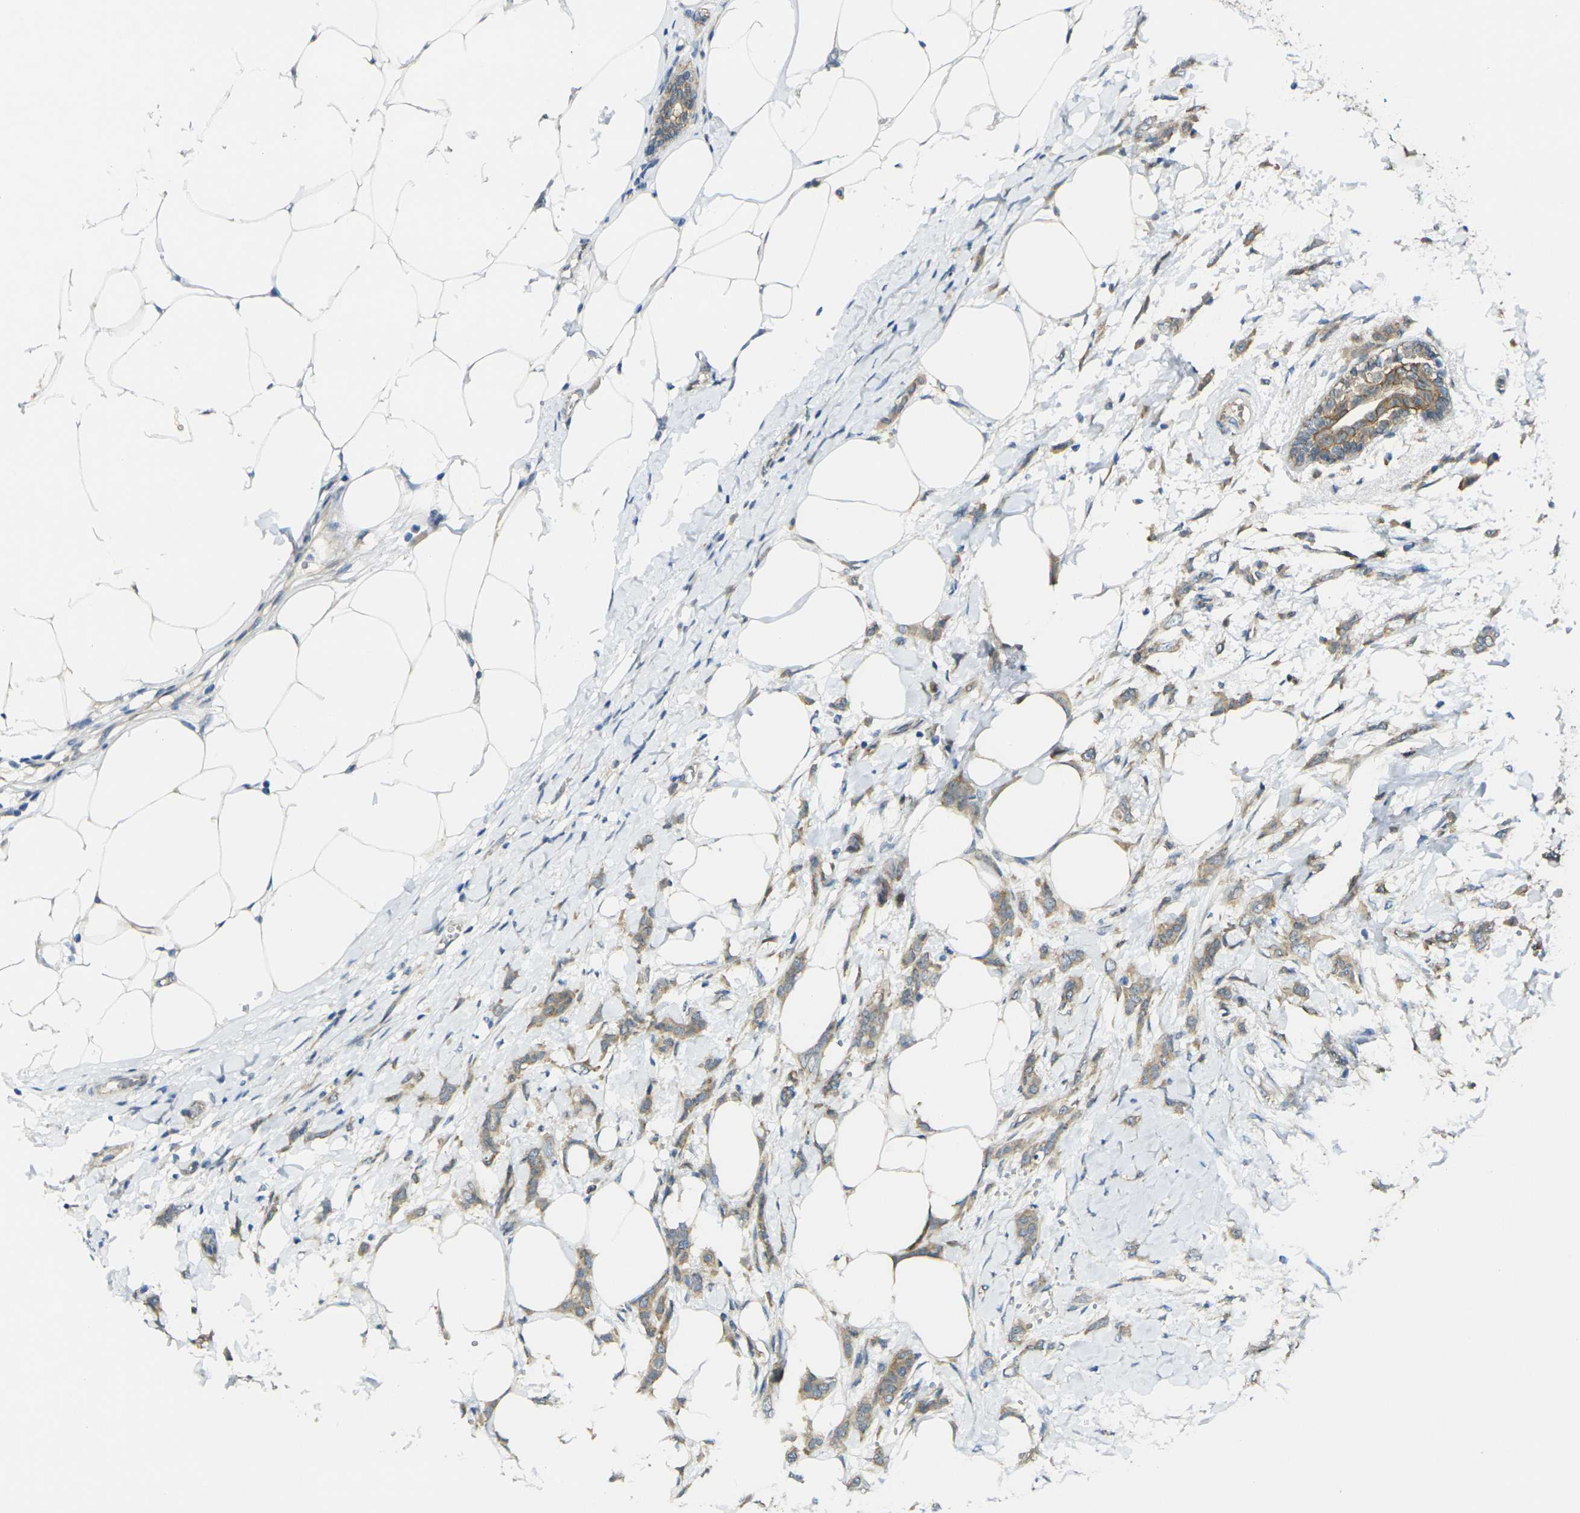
{"staining": {"intensity": "weak", "quantity": ">75%", "location": "cytoplasmic/membranous"}, "tissue": "breast cancer", "cell_type": "Tumor cells", "image_type": "cancer", "snomed": [{"axis": "morphology", "description": "Lobular carcinoma, in situ"}, {"axis": "morphology", "description": "Lobular carcinoma"}, {"axis": "topography", "description": "Breast"}], "caption": "Protein expression analysis of breast lobular carcinoma demonstrates weak cytoplasmic/membranous expression in approximately >75% of tumor cells. (DAB (3,3'-diaminobenzidine) = brown stain, brightfield microscopy at high magnification).", "gene": "RHBDD1", "patient": {"sex": "female", "age": 41}}